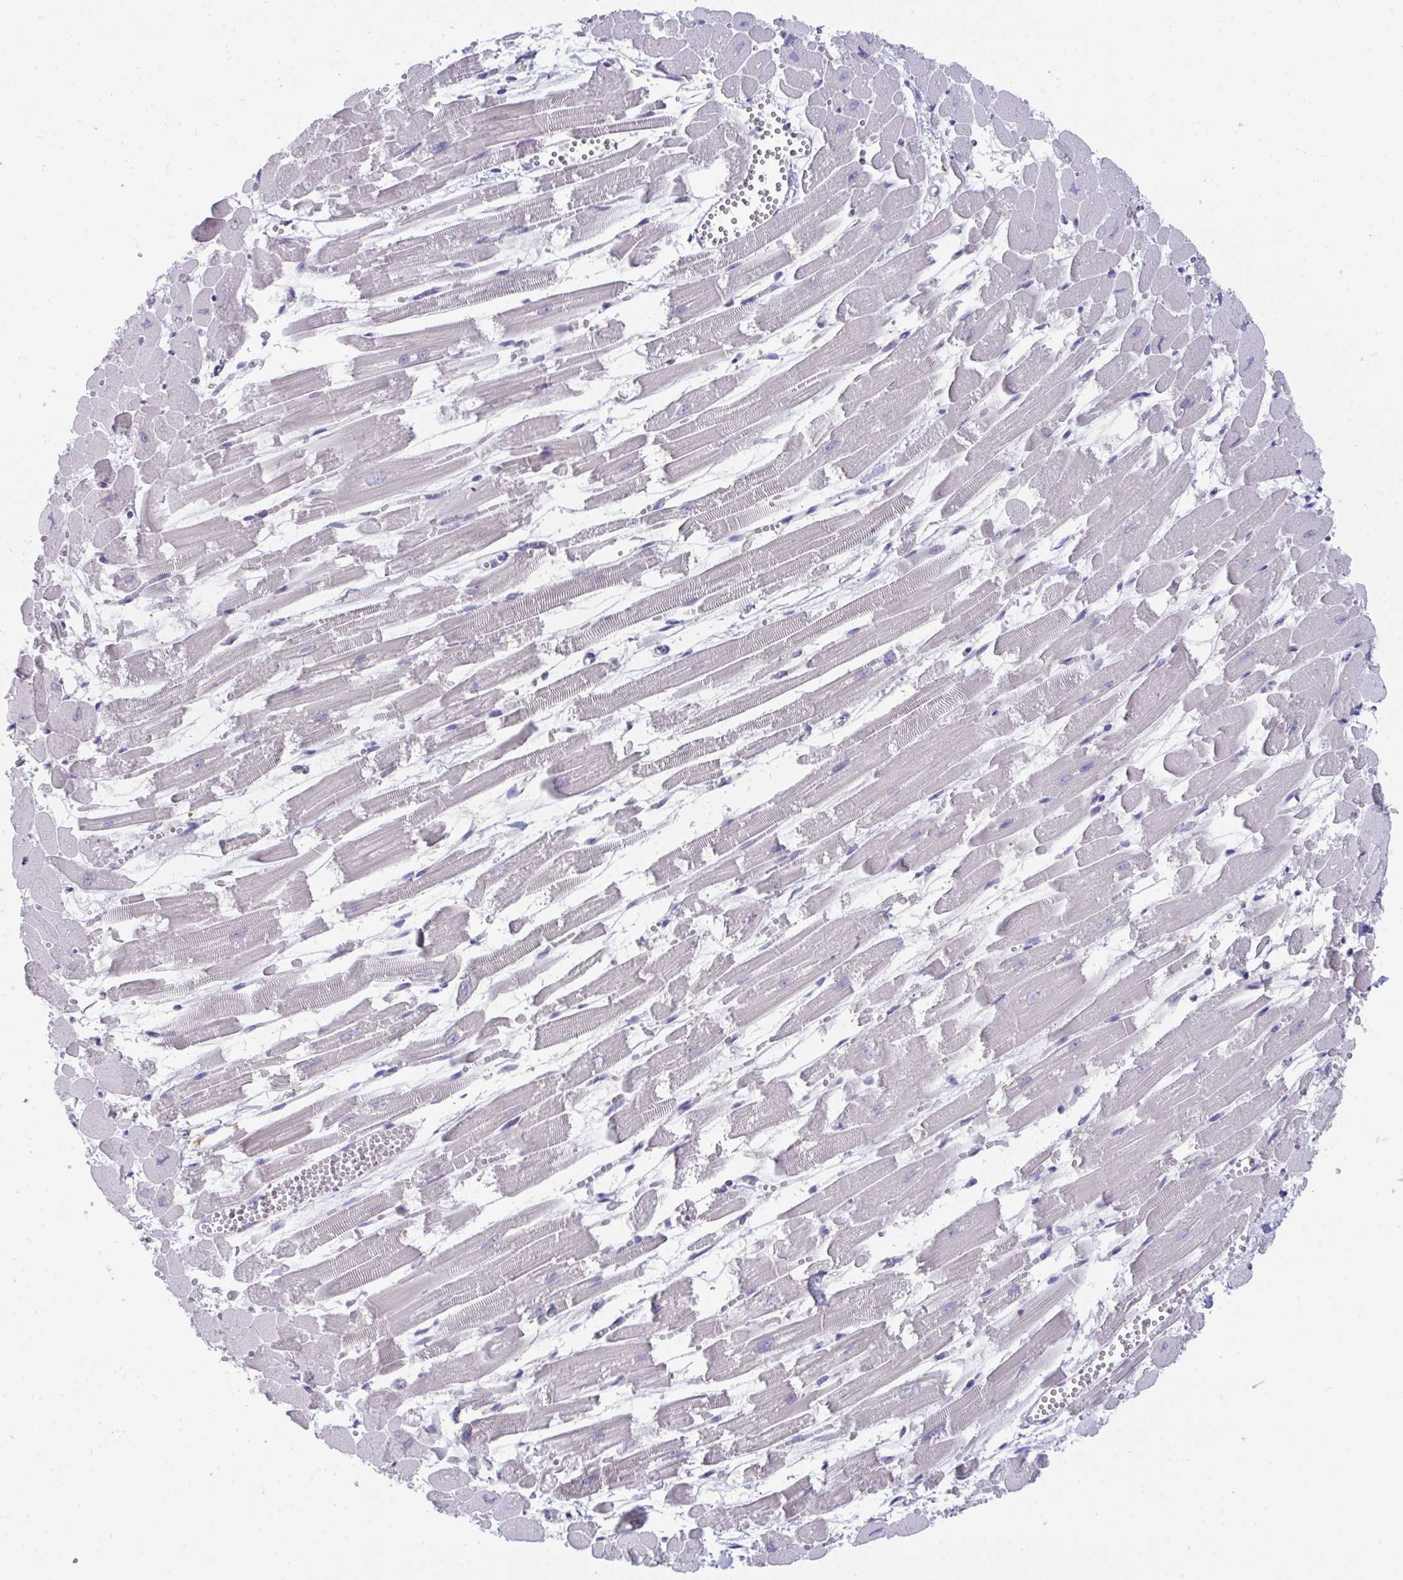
{"staining": {"intensity": "negative", "quantity": "none", "location": "none"}, "tissue": "heart muscle", "cell_type": "Cardiomyocytes", "image_type": "normal", "snomed": [{"axis": "morphology", "description": "Normal tissue, NOS"}, {"axis": "topography", "description": "Heart"}], "caption": "A high-resolution photomicrograph shows immunohistochemistry staining of benign heart muscle, which reveals no significant expression in cardiomyocytes.", "gene": "HGFAC", "patient": {"sex": "female", "age": 52}}